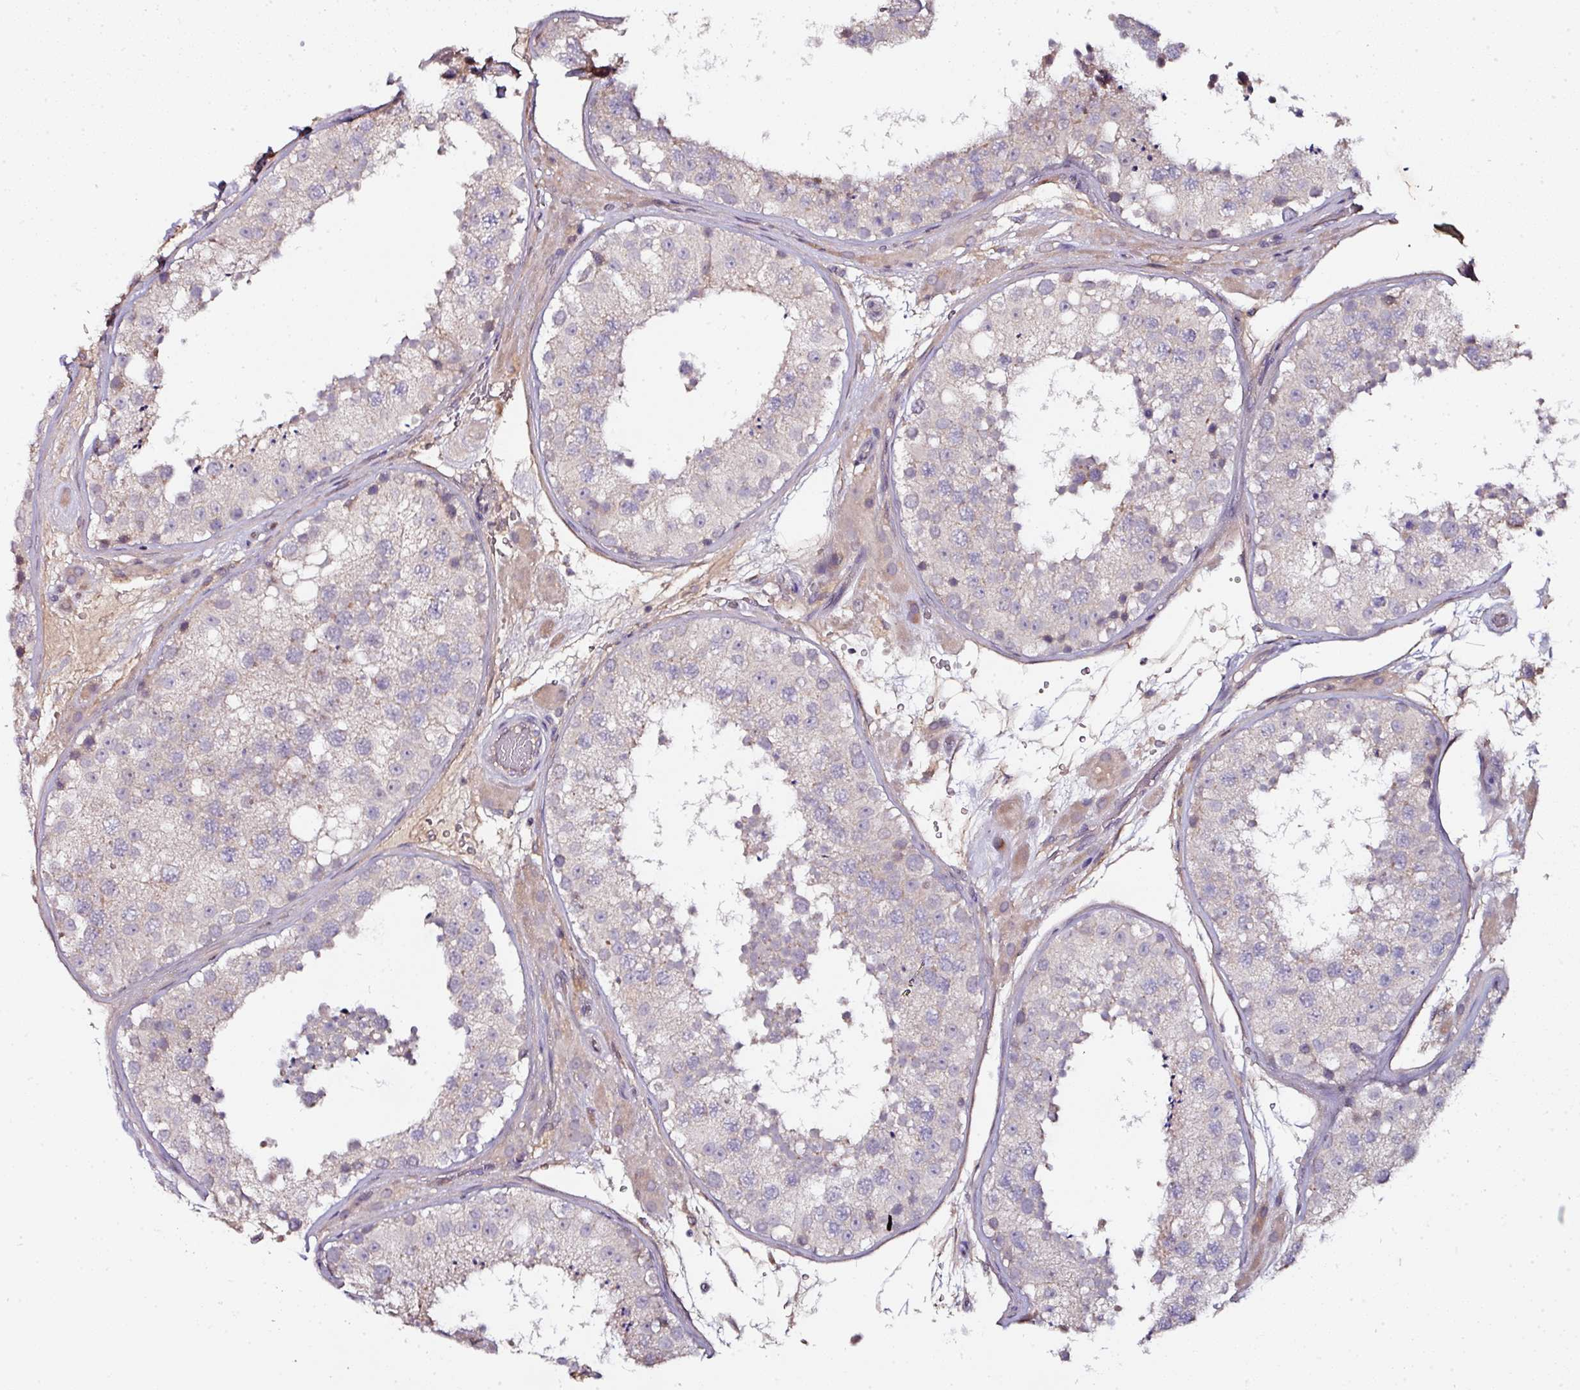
{"staining": {"intensity": "moderate", "quantity": "<25%", "location": "cytoplasmic/membranous"}, "tissue": "testis", "cell_type": "Cells in seminiferous ducts", "image_type": "normal", "snomed": [{"axis": "morphology", "description": "Normal tissue, NOS"}, {"axis": "topography", "description": "Testis"}], "caption": "The image displays immunohistochemical staining of normal testis. There is moderate cytoplasmic/membranous expression is identified in approximately <25% of cells in seminiferous ducts. (Brightfield microscopy of DAB IHC at high magnification).", "gene": "CTDSP2", "patient": {"sex": "male", "age": 26}}